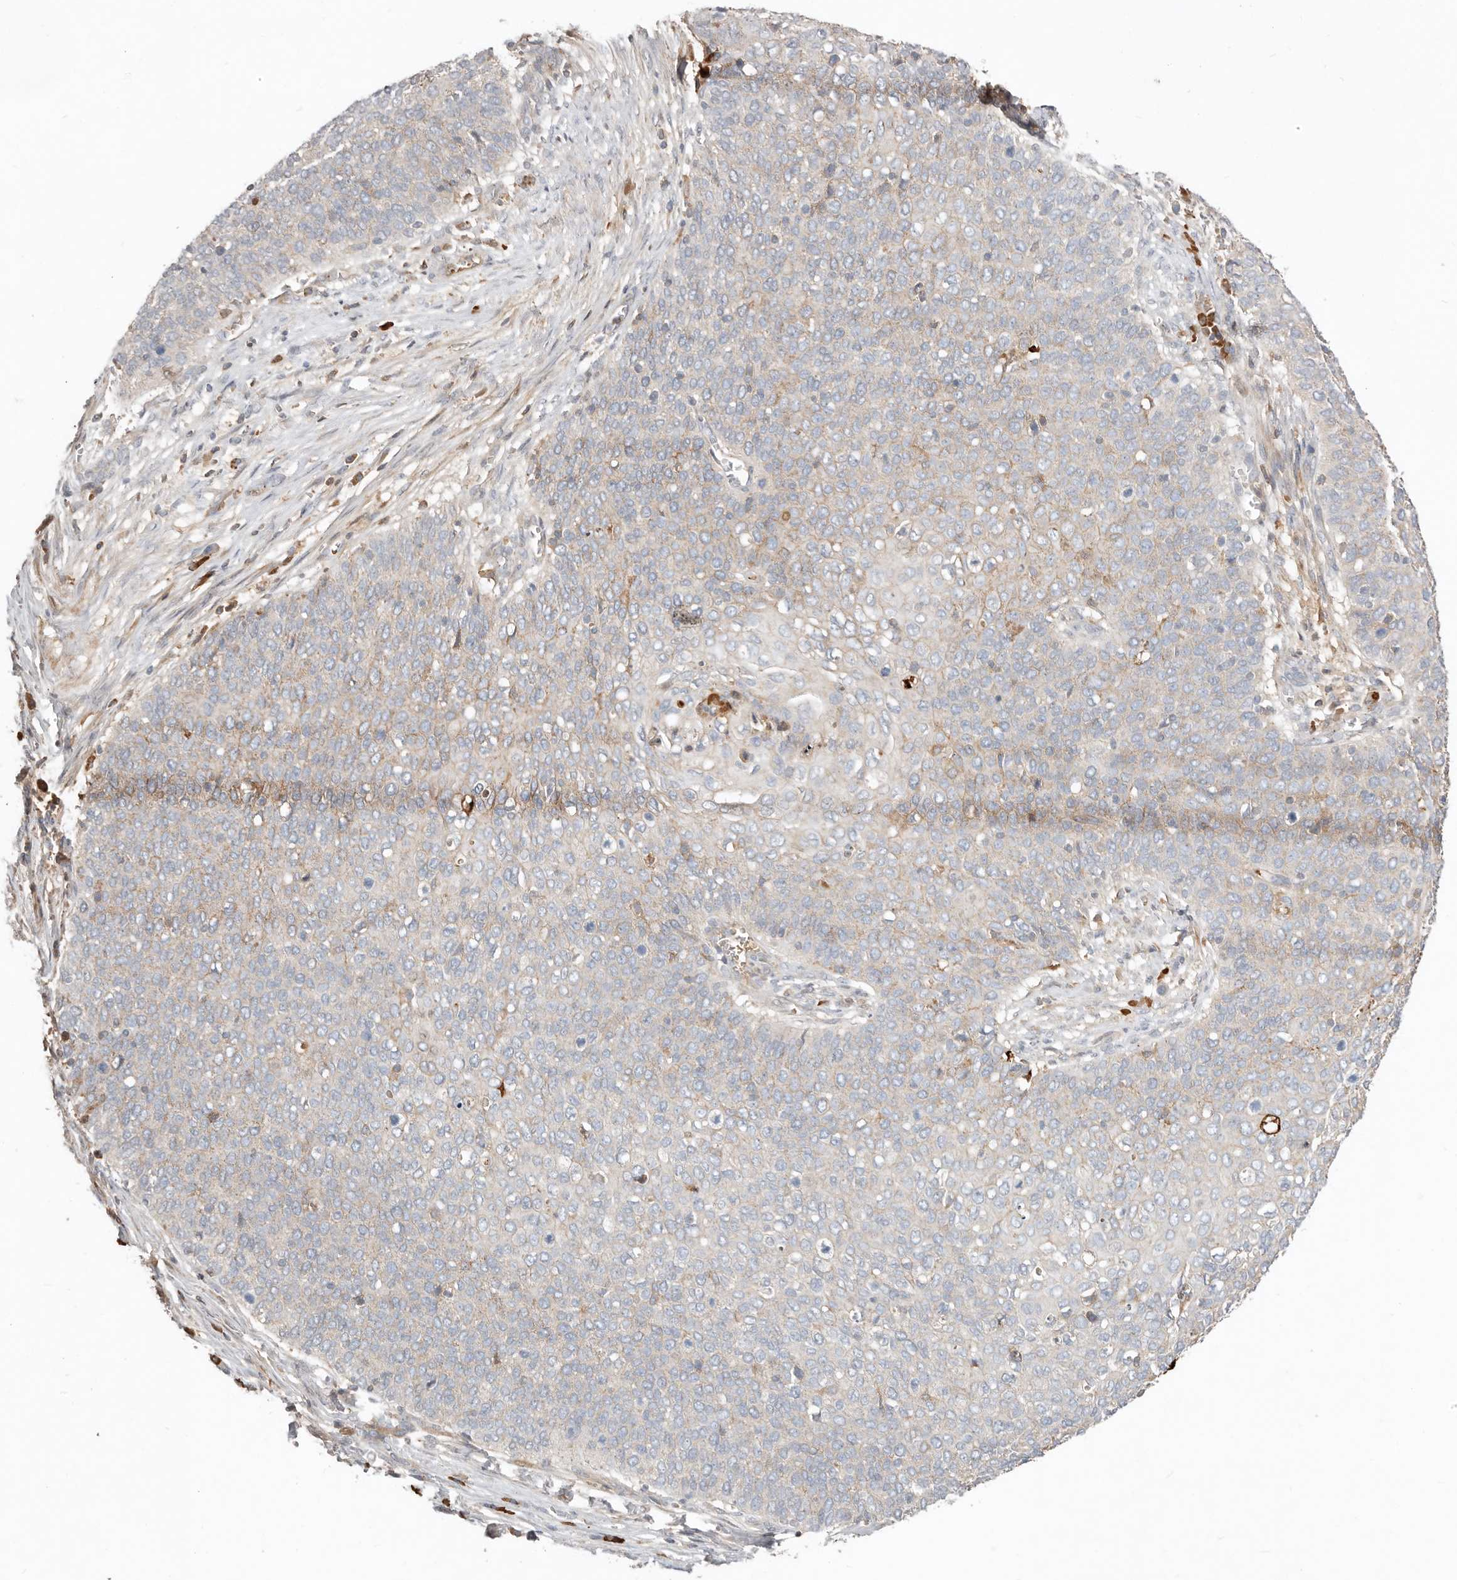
{"staining": {"intensity": "weak", "quantity": "25%-75%", "location": "cytoplasmic/membranous"}, "tissue": "cervical cancer", "cell_type": "Tumor cells", "image_type": "cancer", "snomed": [{"axis": "morphology", "description": "Squamous cell carcinoma, NOS"}, {"axis": "topography", "description": "Cervix"}], "caption": "Weak cytoplasmic/membranous positivity for a protein is appreciated in about 25%-75% of tumor cells of squamous cell carcinoma (cervical) using immunohistochemistry (IHC).", "gene": "MTFR2", "patient": {"sex": "female", "age": 39}}